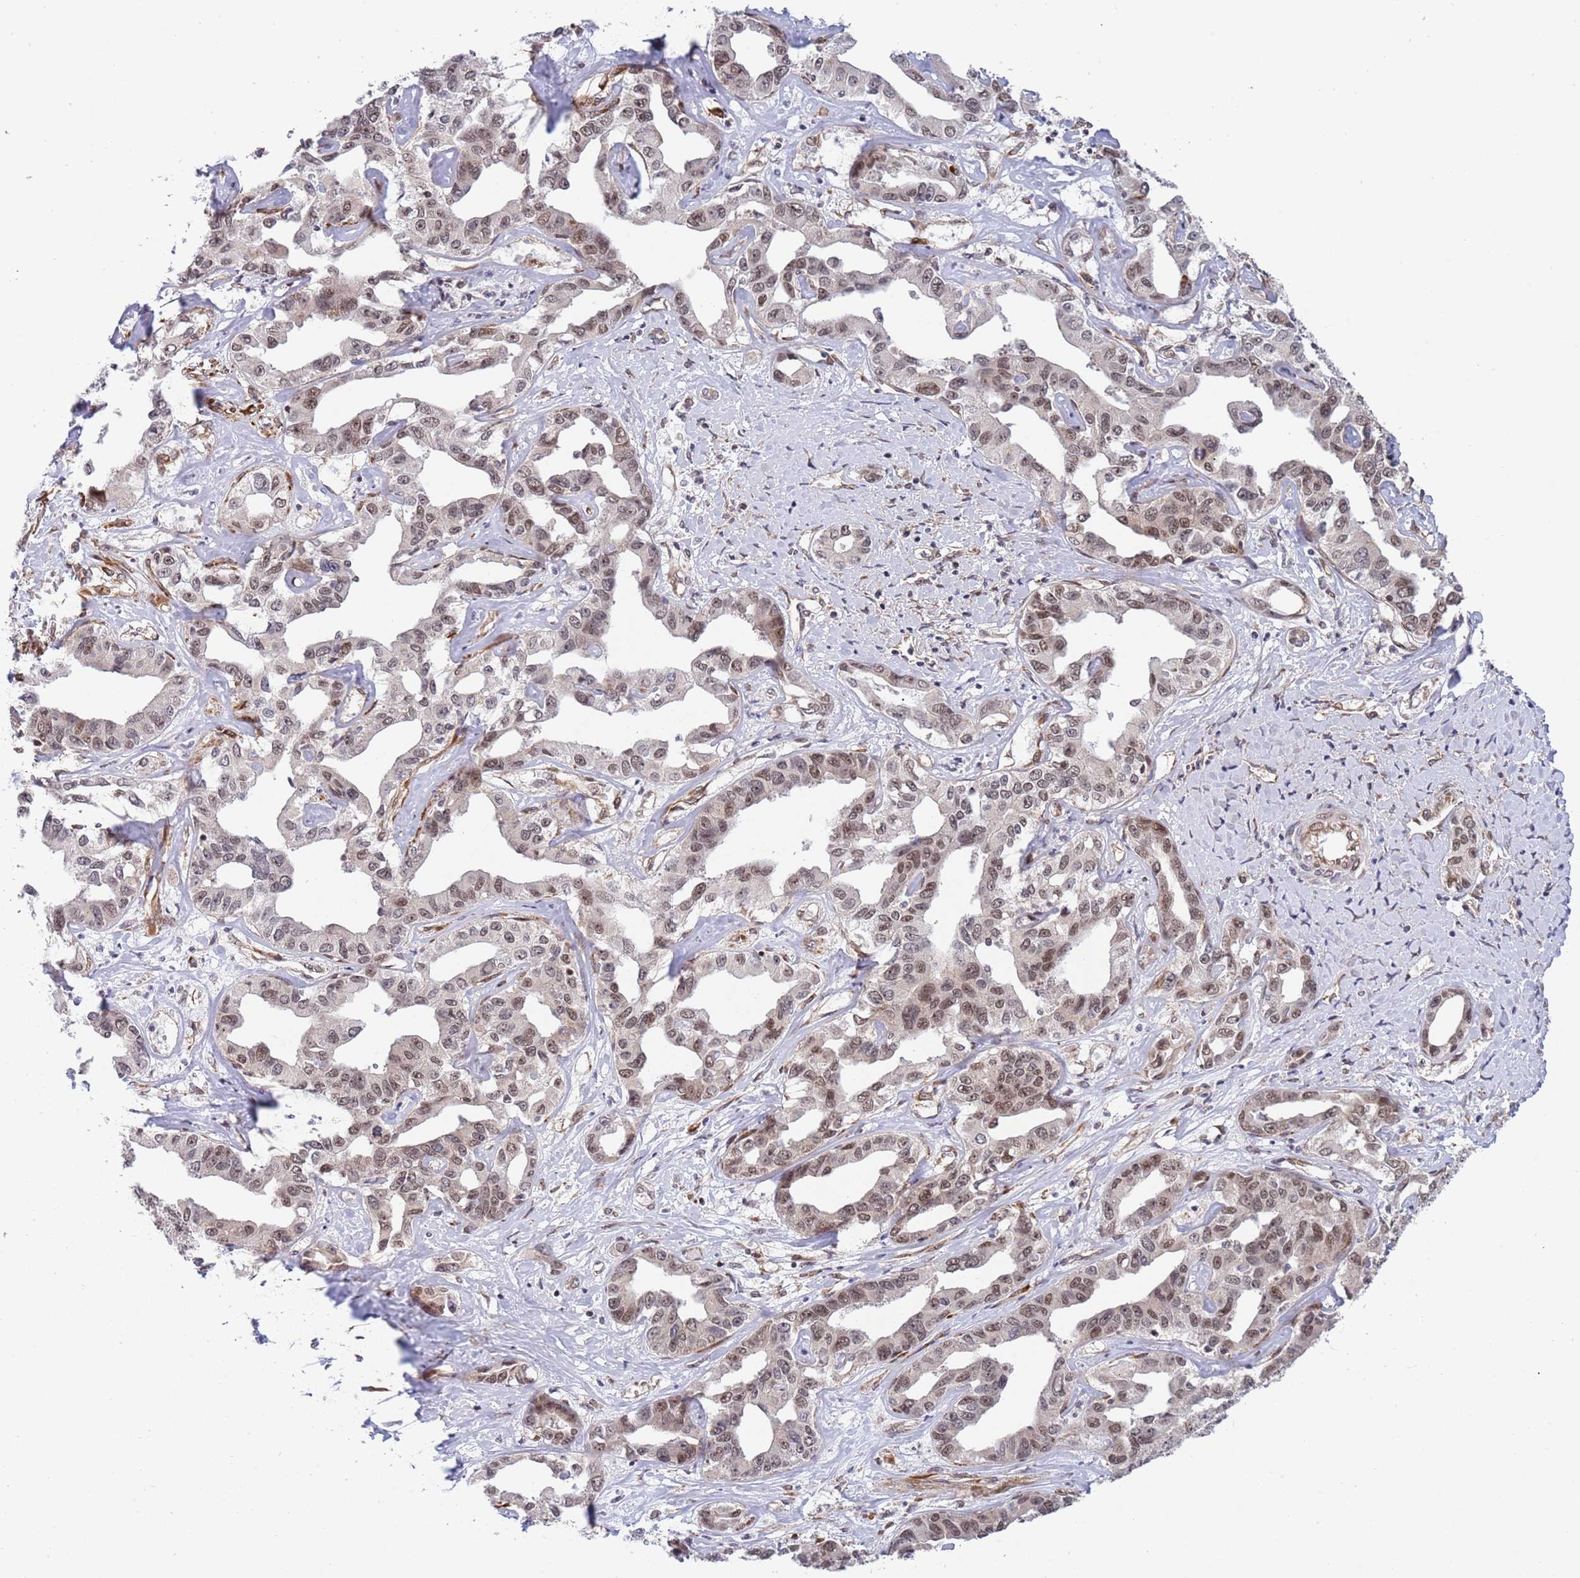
{"staining": {"intensity": "moderate", "quantity": "25%-75%", "location": "nuclear"}, "tissue": "liver cancer", "cell_type": "Tumor cells", "image_type": "cancer", "snomed": [{"axis": "morphology", "description": "Cholangiocarcinoma"}, {"axis": "topography", "description": "Liver"}], "caption": "This photomicrograph demonstrates IHC staining of cholangiocarcinoma (liver), with medium moderate nuclear staining in approximately 25%-75% of tumor cells.", "gene": "TBX10", "patient": {"sex": "male", "age": 59}}